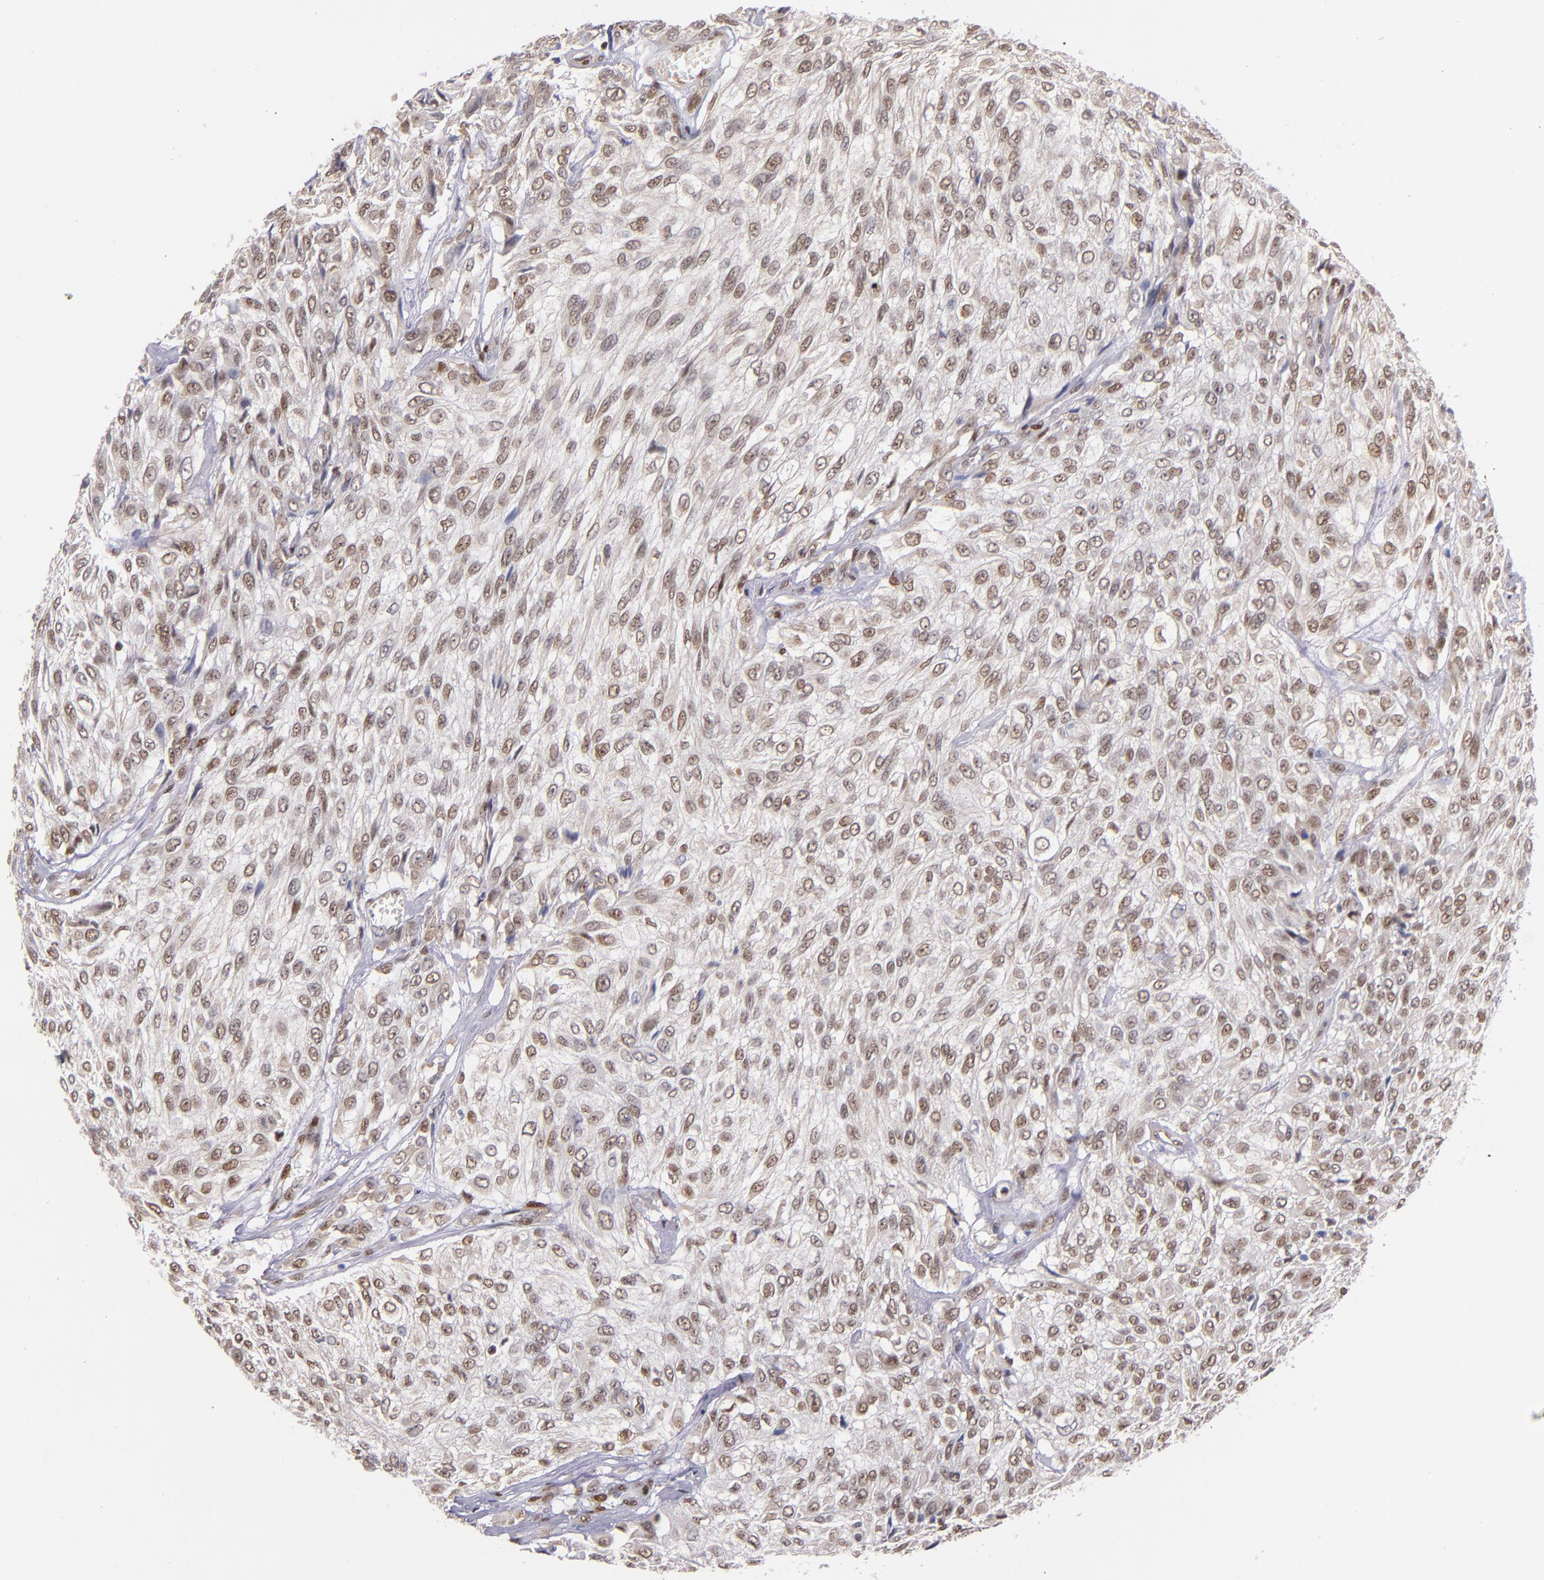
{"staining": {"intensity": "weak", "quantity": "25%-75%", "location": "nuclear"}, "tissue": "urothelial cancer", "cell_type": "Tumor cells", "image_type": "cancer", "snomed": [{"axis": "morphology", "description": "Urothelial carcinoma, High grade"}, {"axis": "topography", "description": "Urinary bladder"}], "caption": "A high-resolution image shows immunohistochemistry (IHC) staining of urothelial carcinoma (high-grade), which demonstrates weak nuclear staining in about 25%-75% of tumor cells. Using DAB (3,3'-diaminobenzidine) (brown) and hematoxylin (blue) stains, captured at high magnification using brightfield microscopy.", "gene": "SRF", "patient": {"sex": "male", "age": 57}}